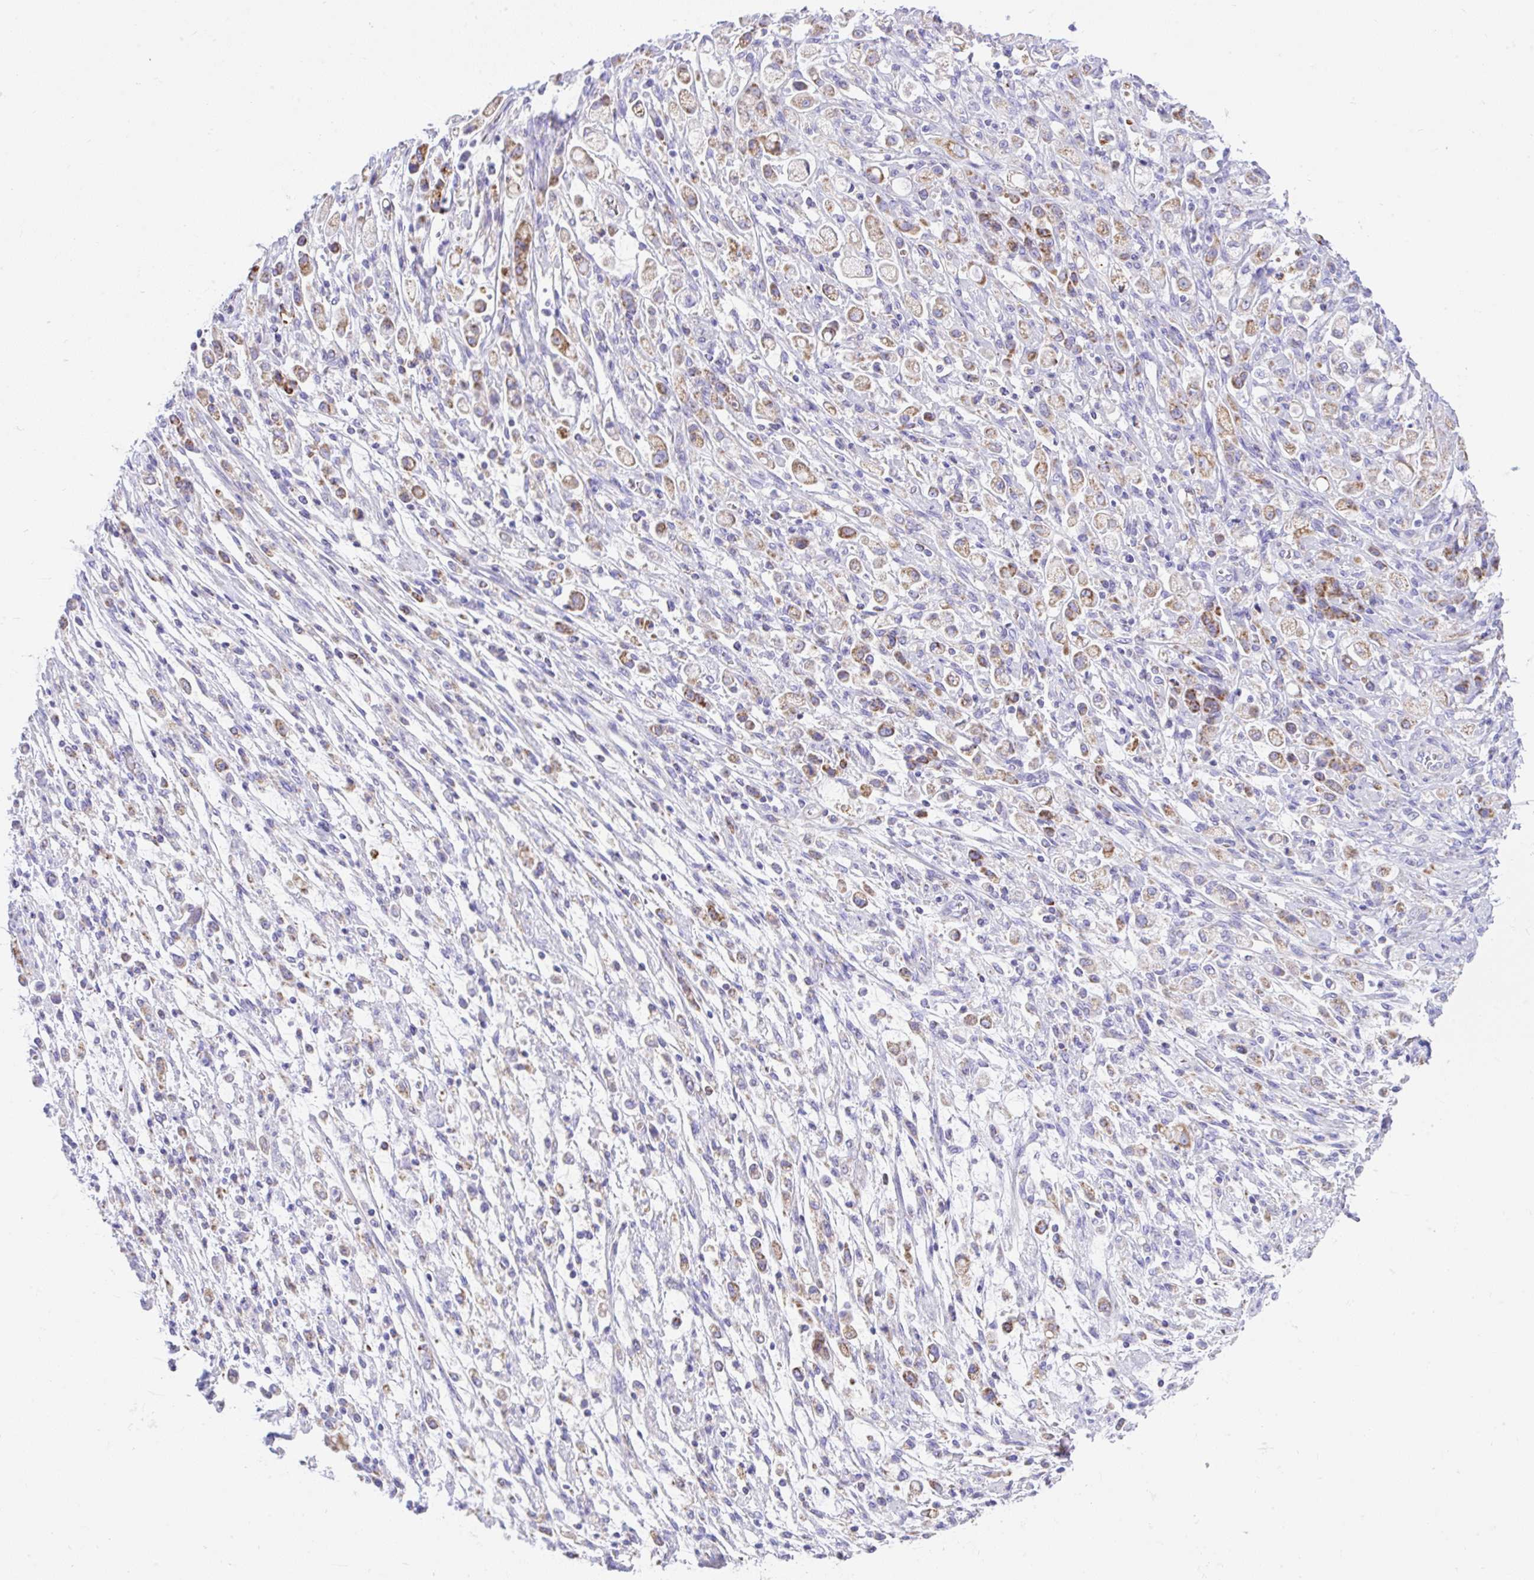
{"staining": {"intensity": "moderate", "quantity": ">75%", "location": "cytoplasmic/membranous"}, "tissue": "stomach cancer", "cell_type": "Tumor cells", "image_type": "cancer", "snomed": [{"axis": "morphology", "description": "Adenocarcinoma, NOS"}, {"axis": "topography", "description": "Stomach"}], "caption": "DAB (3,3'-diaminobenzidine) immunohistochemical staining of human stomach adenocarcinoma exhibits moderate cytoplasmic/membranous protein staining in about >75% of tumor cells. (brown staining indicates protein expression, while blue staining denotes nuclei).", "gene": "SLC13A1", "patient": {"sex": "female", "age": 60}}